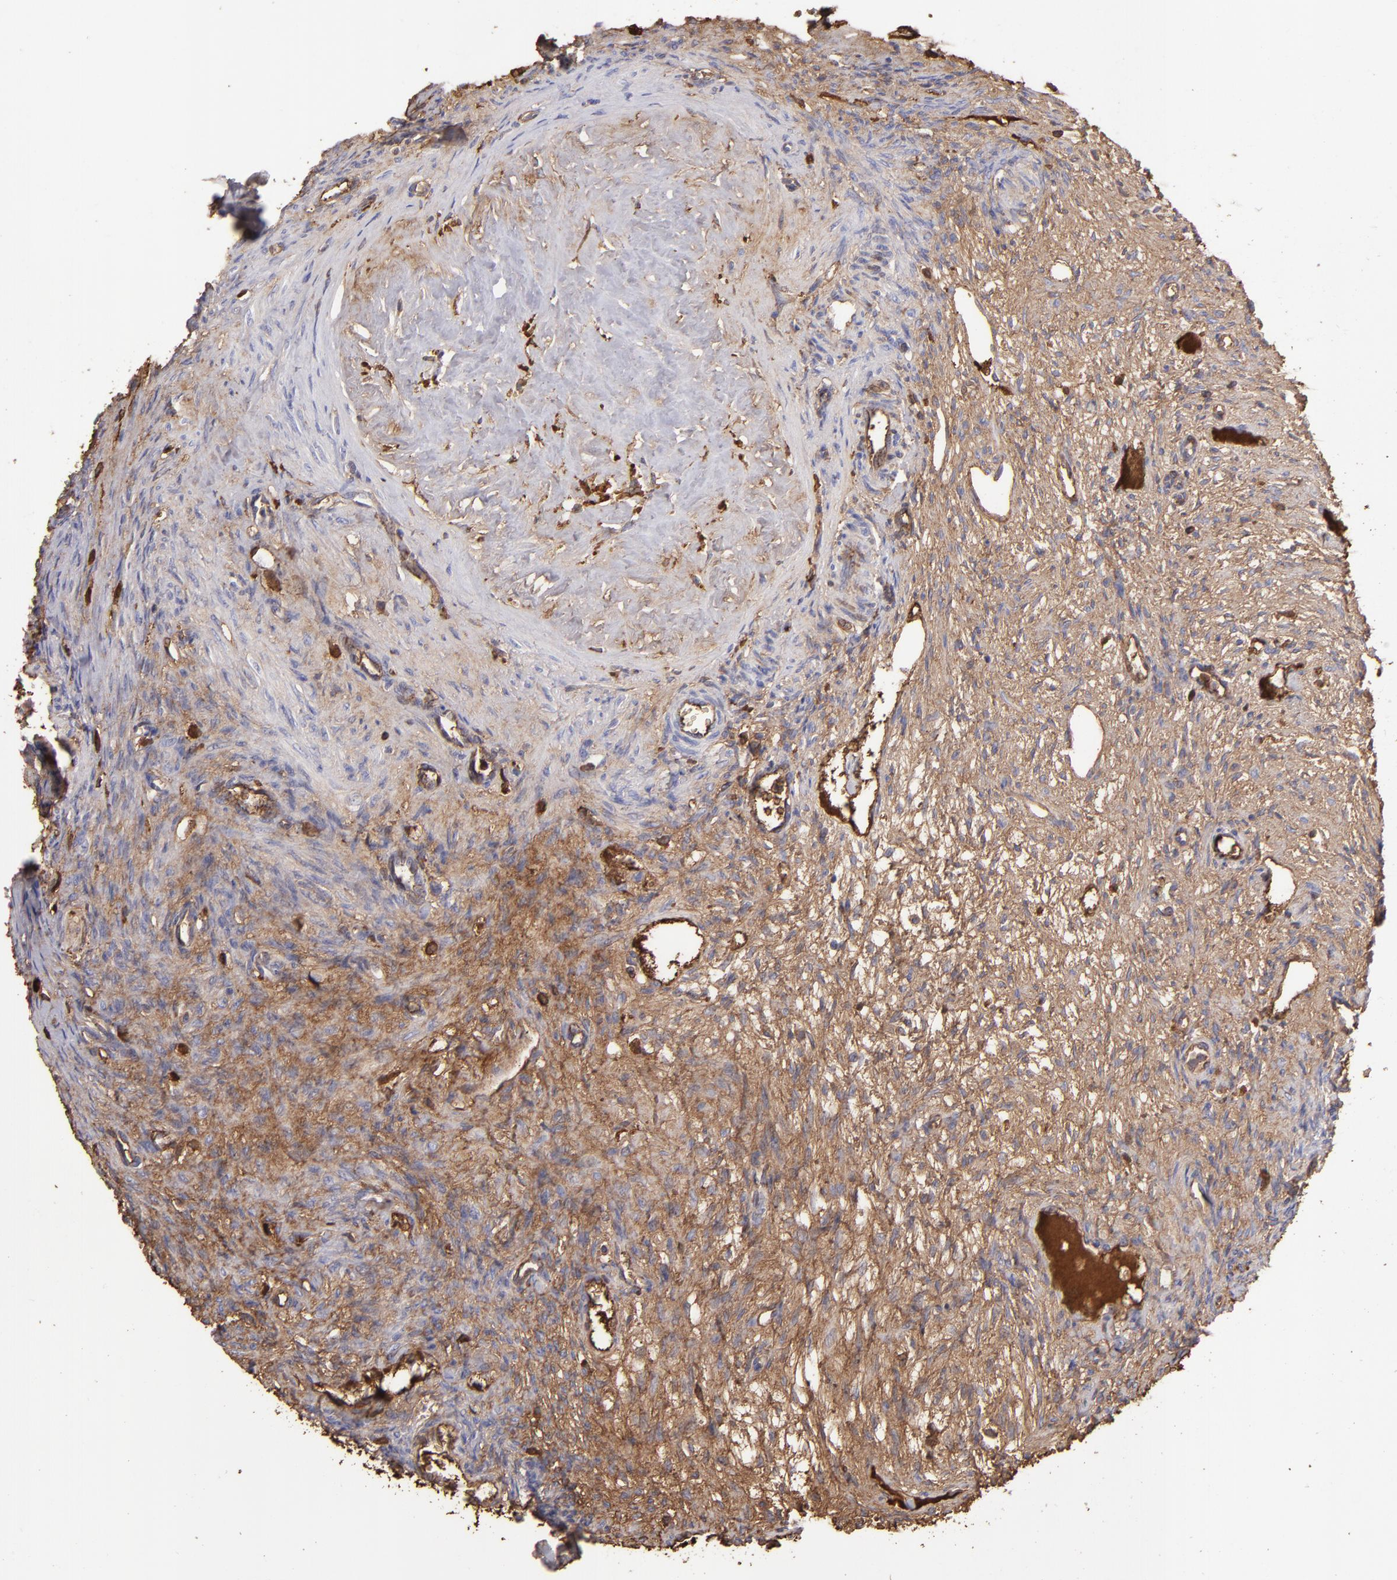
{"staining": {"intensity": "moderate", "quantity": ">75%", "location": "cytoplasmic/membranous"}, "tissue": "ovary", "cell_type": "Ovarian stroma cells", "image_type": "normal", "snomed": [{"axis": "morphology", "description": "Normal tissue, NOS"}, {"axis": "topography", "description": "Ovary"}], "caption": "High-power microscopy captured an immunohistochemistry (IHC) image of normal ovary, revealing moderate cytoplasmic/membranous positivity in about >75% of ovarian stroma cells.", "gene": "FGB", "patient": {"sex": "female", "age": 33}}